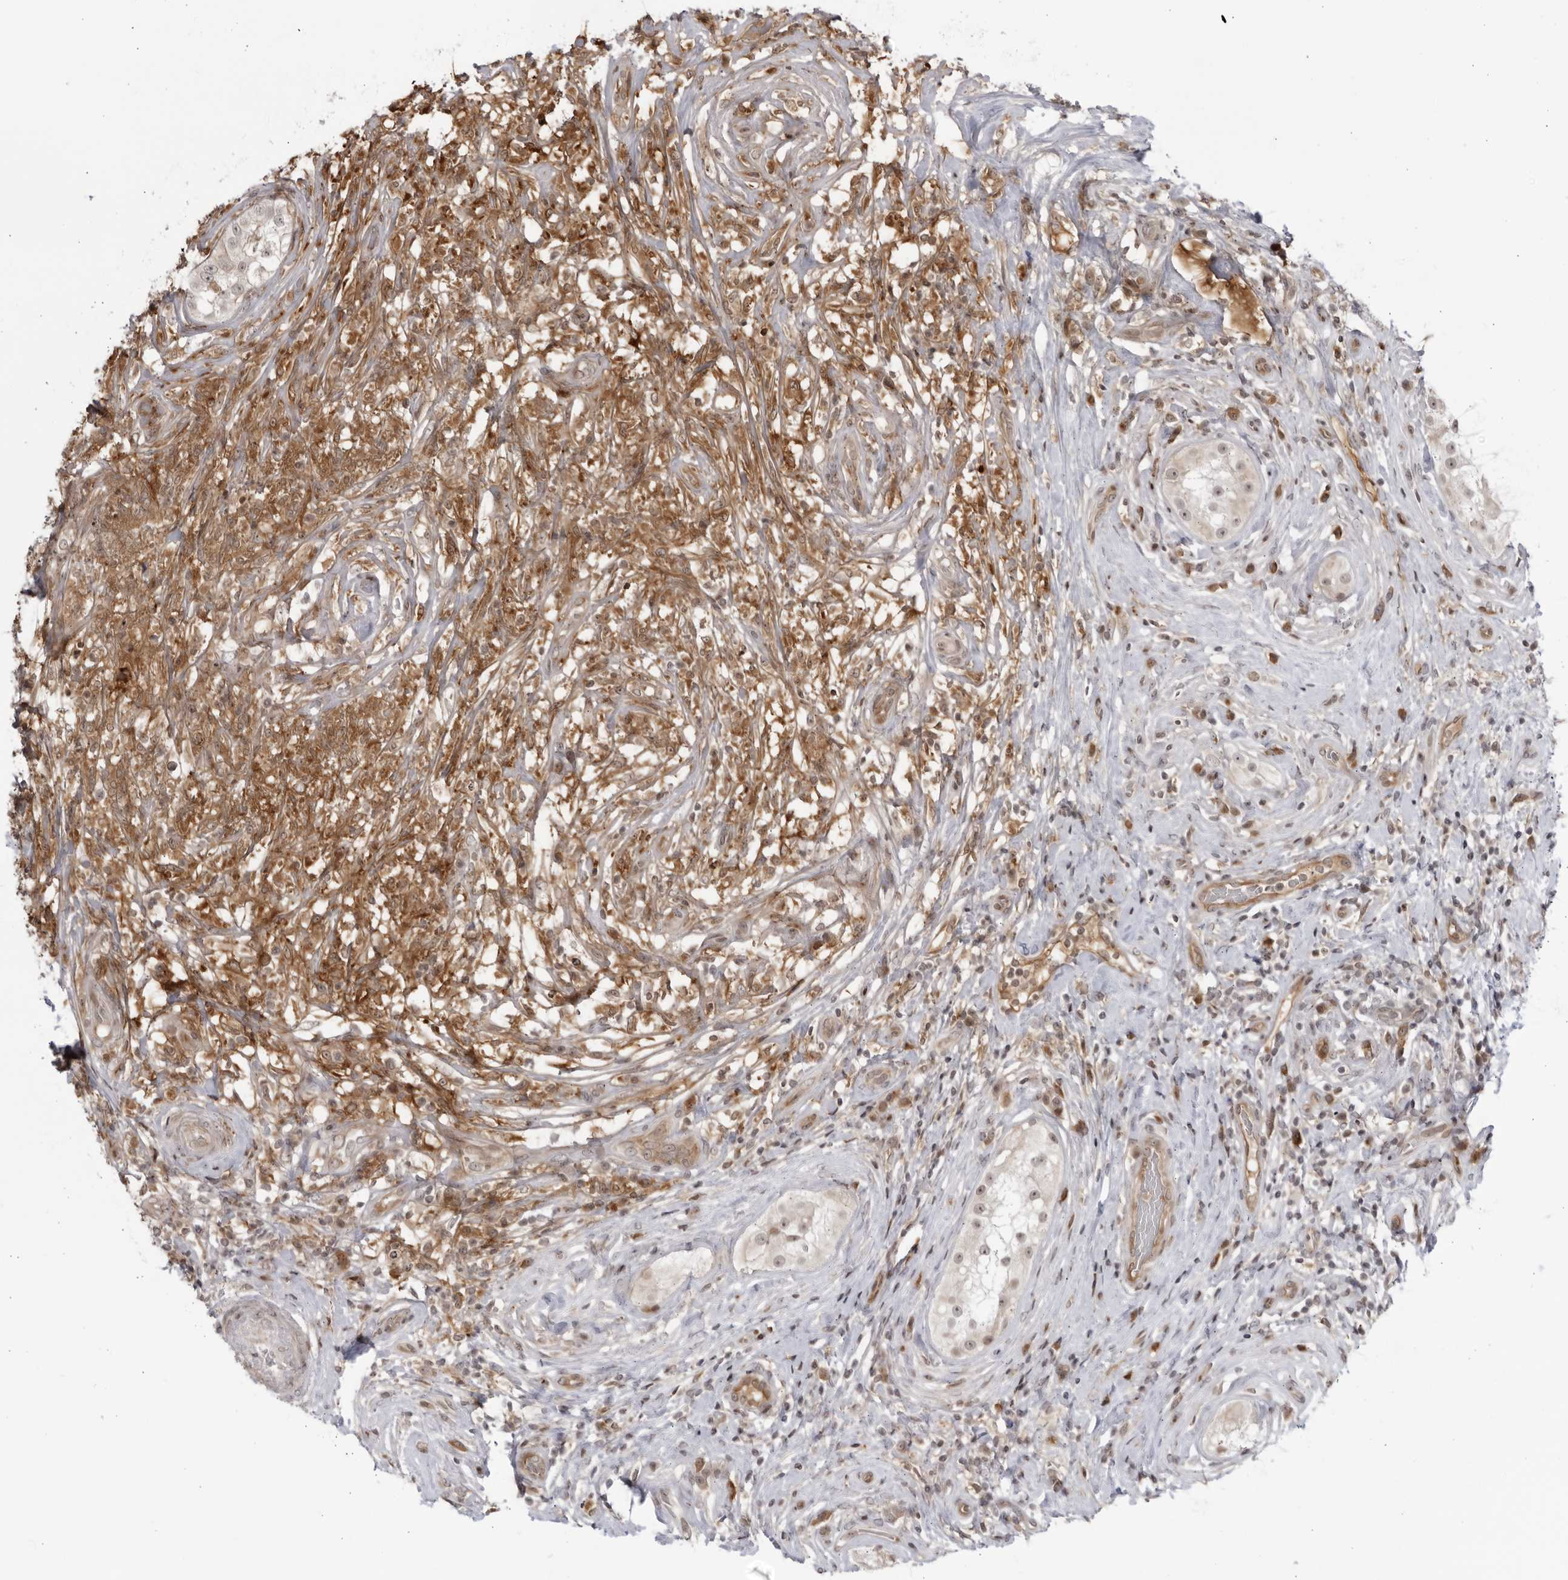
{"staining": {"intensity": "weak", "quantity": "<25%", "location": "nuclear"}, "tissue": "testis cancer", "cell_type": "Tumor cells", "image_type": "cancer", "snomed": [{"axis": "morphology", "description": "Seminoma, NOS"}, {"axis": "topography", "description": "Testis"}], "caption": "This is an immunohistochemistry photomicrograph of testis seminoma. There is no expression in tumor cells.", "gene": "DTL", "patient": {"sex": "male", "age": 49}}